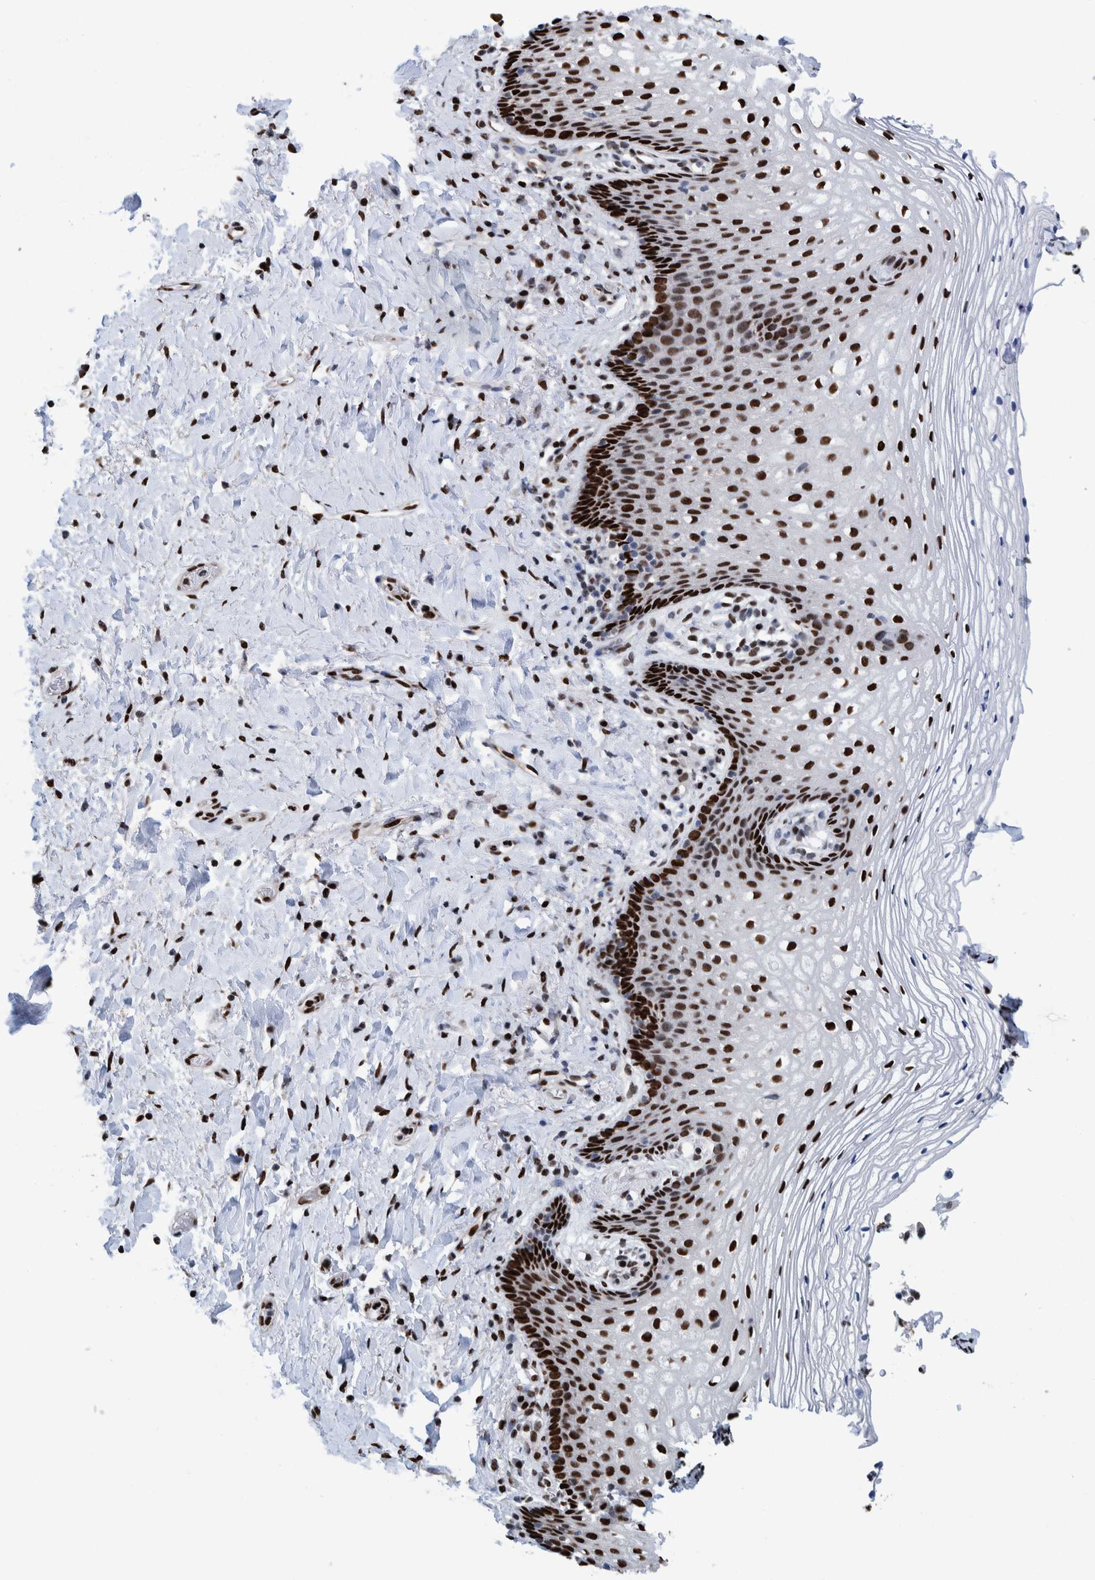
{"staining": {"intensity": "strong", "quantity": ">75%", "location": "nuclear"}, "tissue": "vagina", "cell_type": "Squamous epithelial cells", "image_type": "normal", "snomed": [{"axis": "morphology", "description": "Normal tissue, NOS"}, {"axis": "topography", "description": "Vagina"}], "caption": "This micrograph displays immunohistochemistry (IHC) staining of benign human vagina, with high strong nuclear expression in approximately >75% of squamous epithelial cells.", "gene": "HEATR9", "patient": {"sex": "female", "age": 60}}